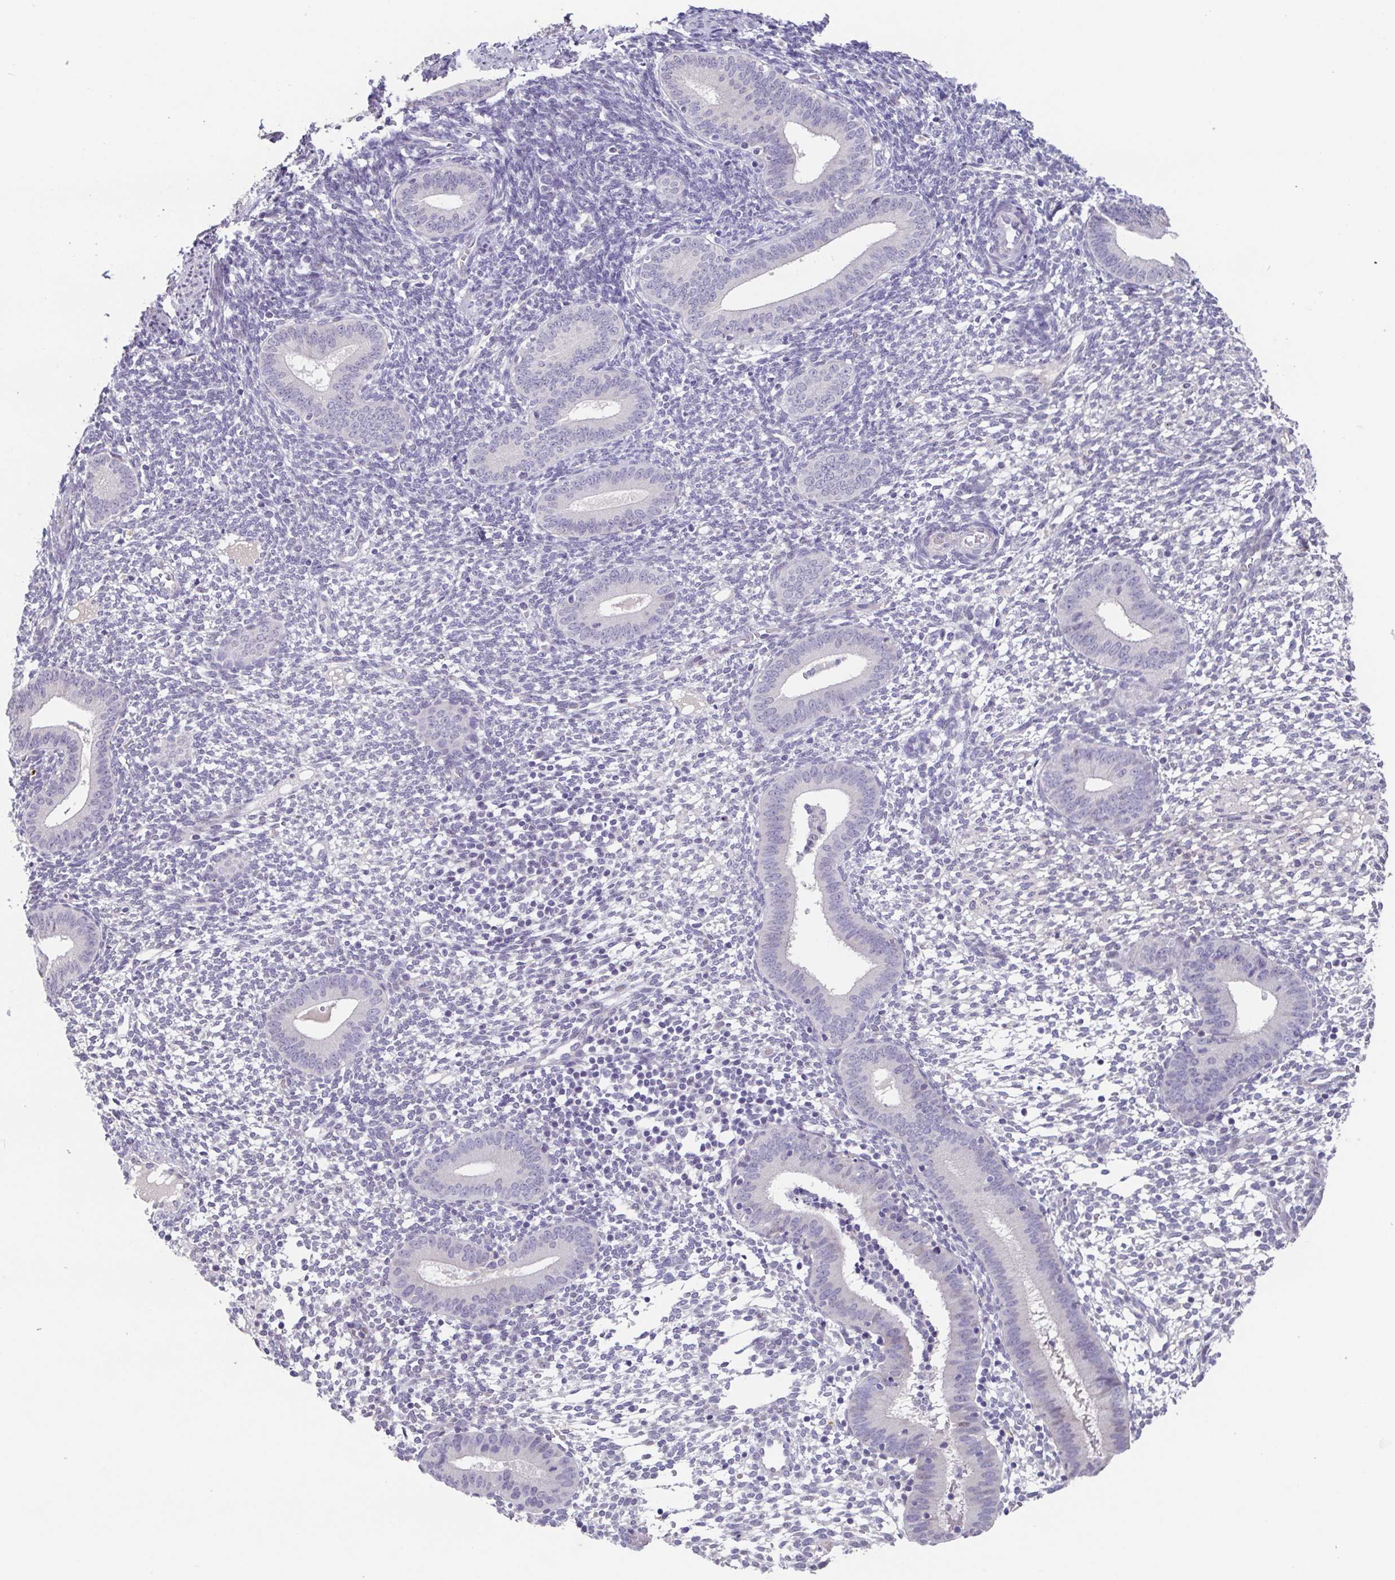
{"staining": {"intensity": "negative", "quantity": "none", "location": "none"}, "tissue": "endometrium", "cell_type": "Cells in endometrial stroma", "image_type": "normal", "snomed": [{"axis": "morphology", "description": "Normal tissue, NOS"}, {"axis": "topography", "description": "Endometrium"}], "caption": "Protein analysis of unremarkable endometrium demonstrates no significant staining in cells in endometrial stroma. (IHC, brightfield microscopy, high magnification).", "gene": "GHRL", "patient": {"sex": "female", "age": 40}}